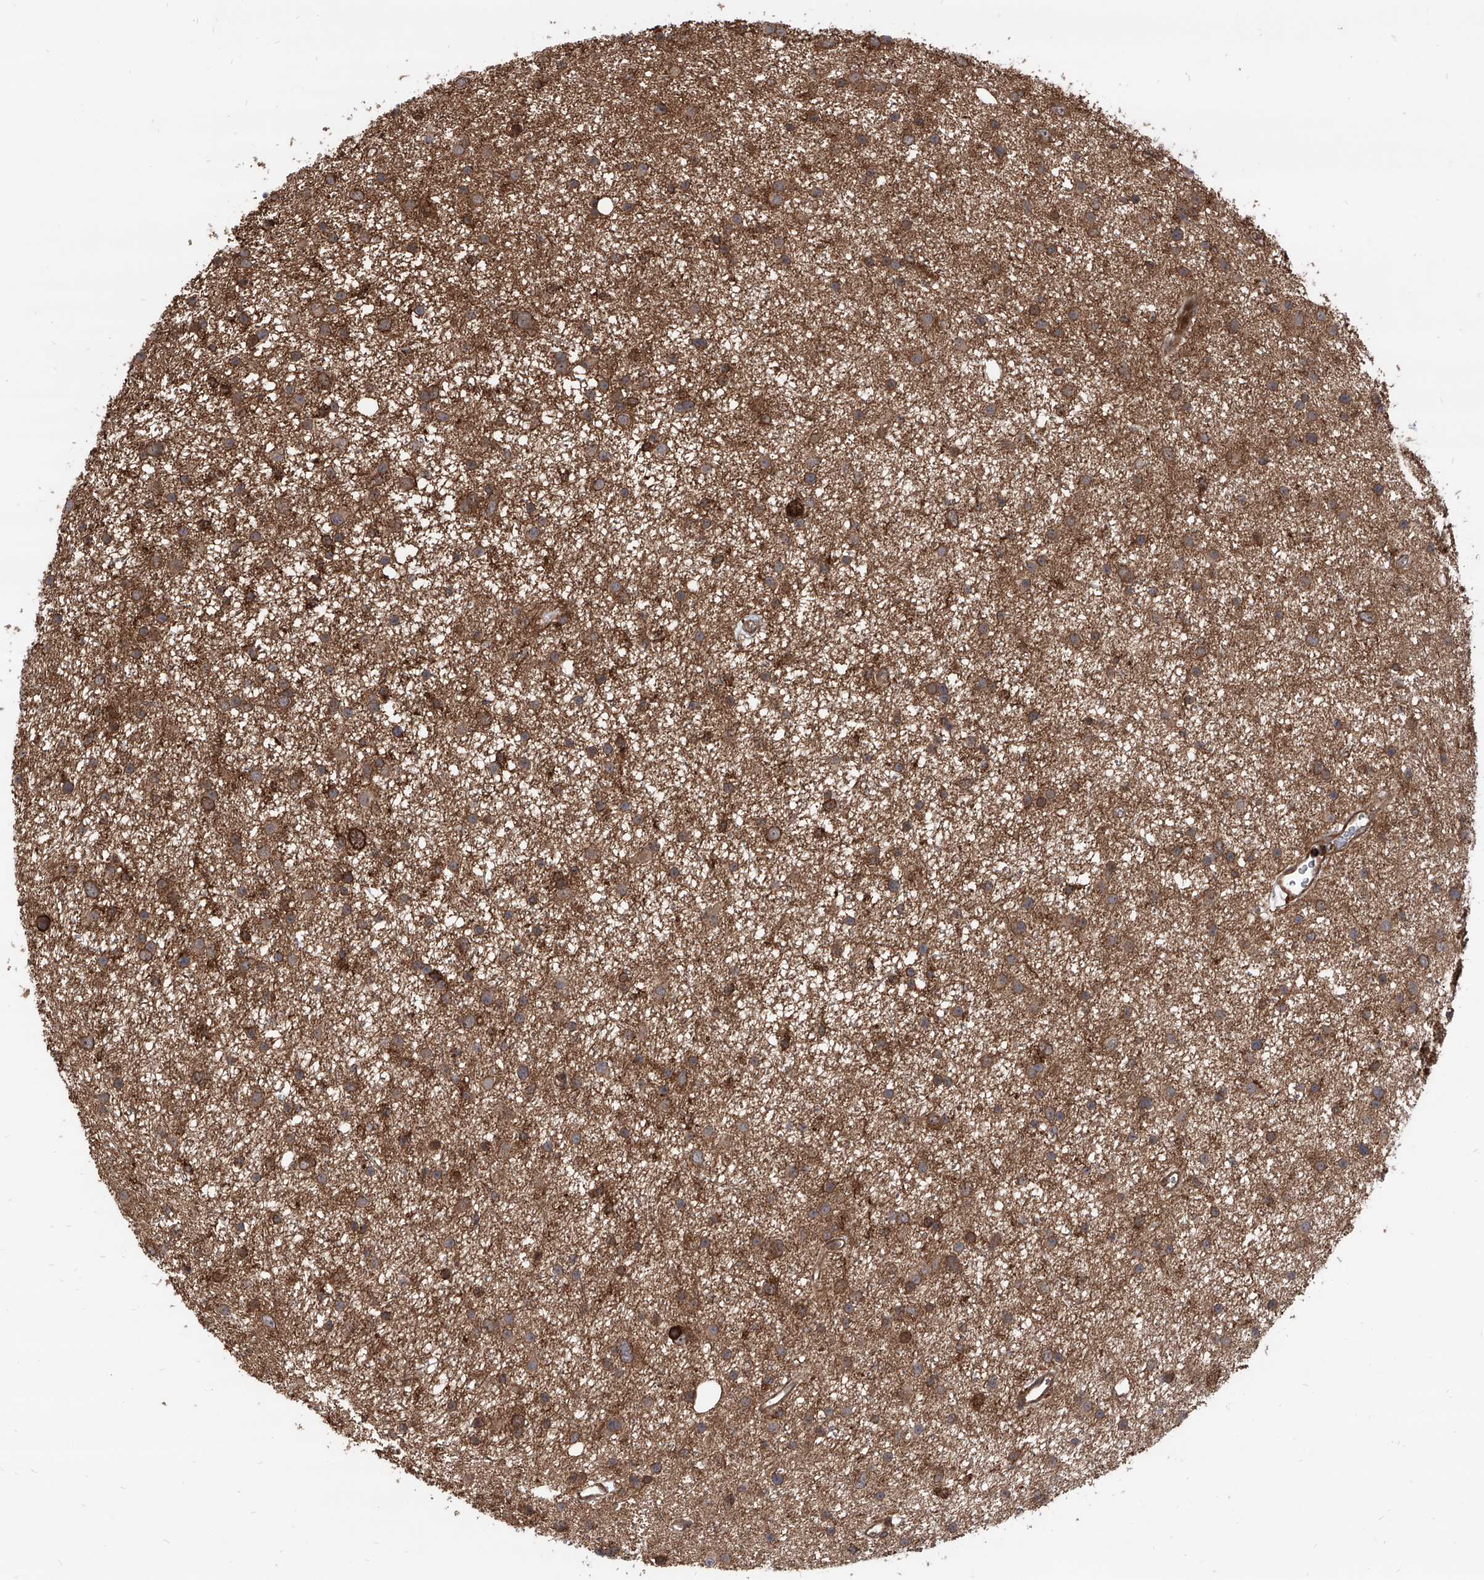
{"staining": {"intensity": "moderate", "quantity": ">75%", "location": "cytoplasmic/membranous"}, "tissue": "glioma", "cell_type": "Tumor cells", "image_type": "cancer", "snomed": [{"axis": "morphology", "description": "Glioma, malignant, Low grade"}, {"axis": "topography", "description": "Cerebral cortex"}], "caption": "An image of human malignant glioma (low-grade) stained for a protein shows moderate cytoplasmic/membranous brown staining in tumor cells.", "gene": "MAGED2", "patient": {"sex": "female", "age": 39}}